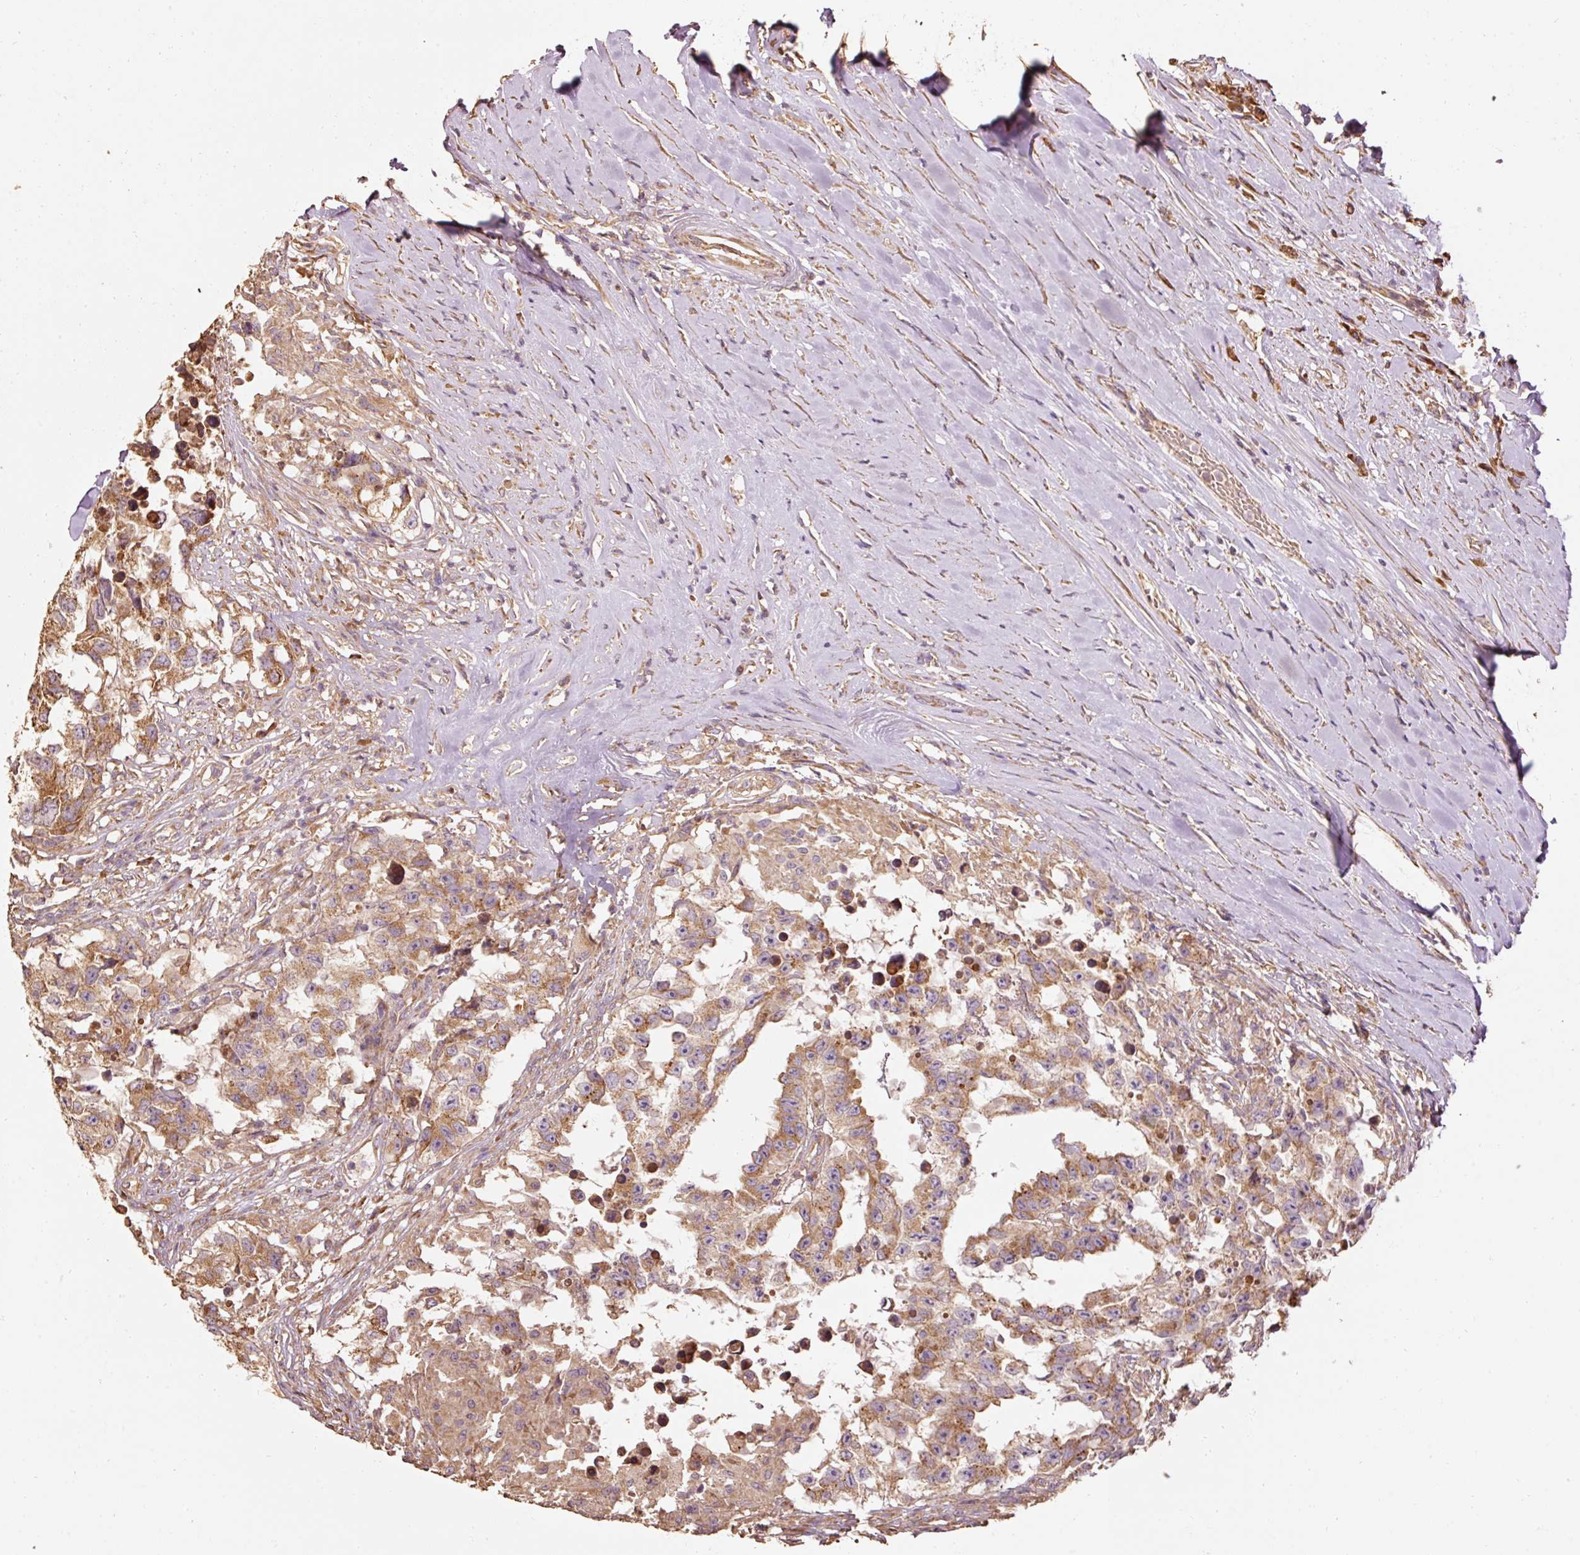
{"staining": {"intensity": "moderate", "quantity": ">75%", "location": "cytoplasmic/membranous"}, "tissue": "testis cancer", "cell_type": "Tumor cells", "image_type": "cancer", "snomed": [{"axis": "morphology", "description": "Carcinoma, Embryonal, NOS"}, {"axis": "topography", "description": "Testis"}], "caption": "Tumor cells demonstrate medium levels of moderate cytoplasmic/membranous staining in about >75% of cells in testis embryonal carcinoma.", "gene": "EFHC1", "patient": {"sex": "male", "age": 83}}